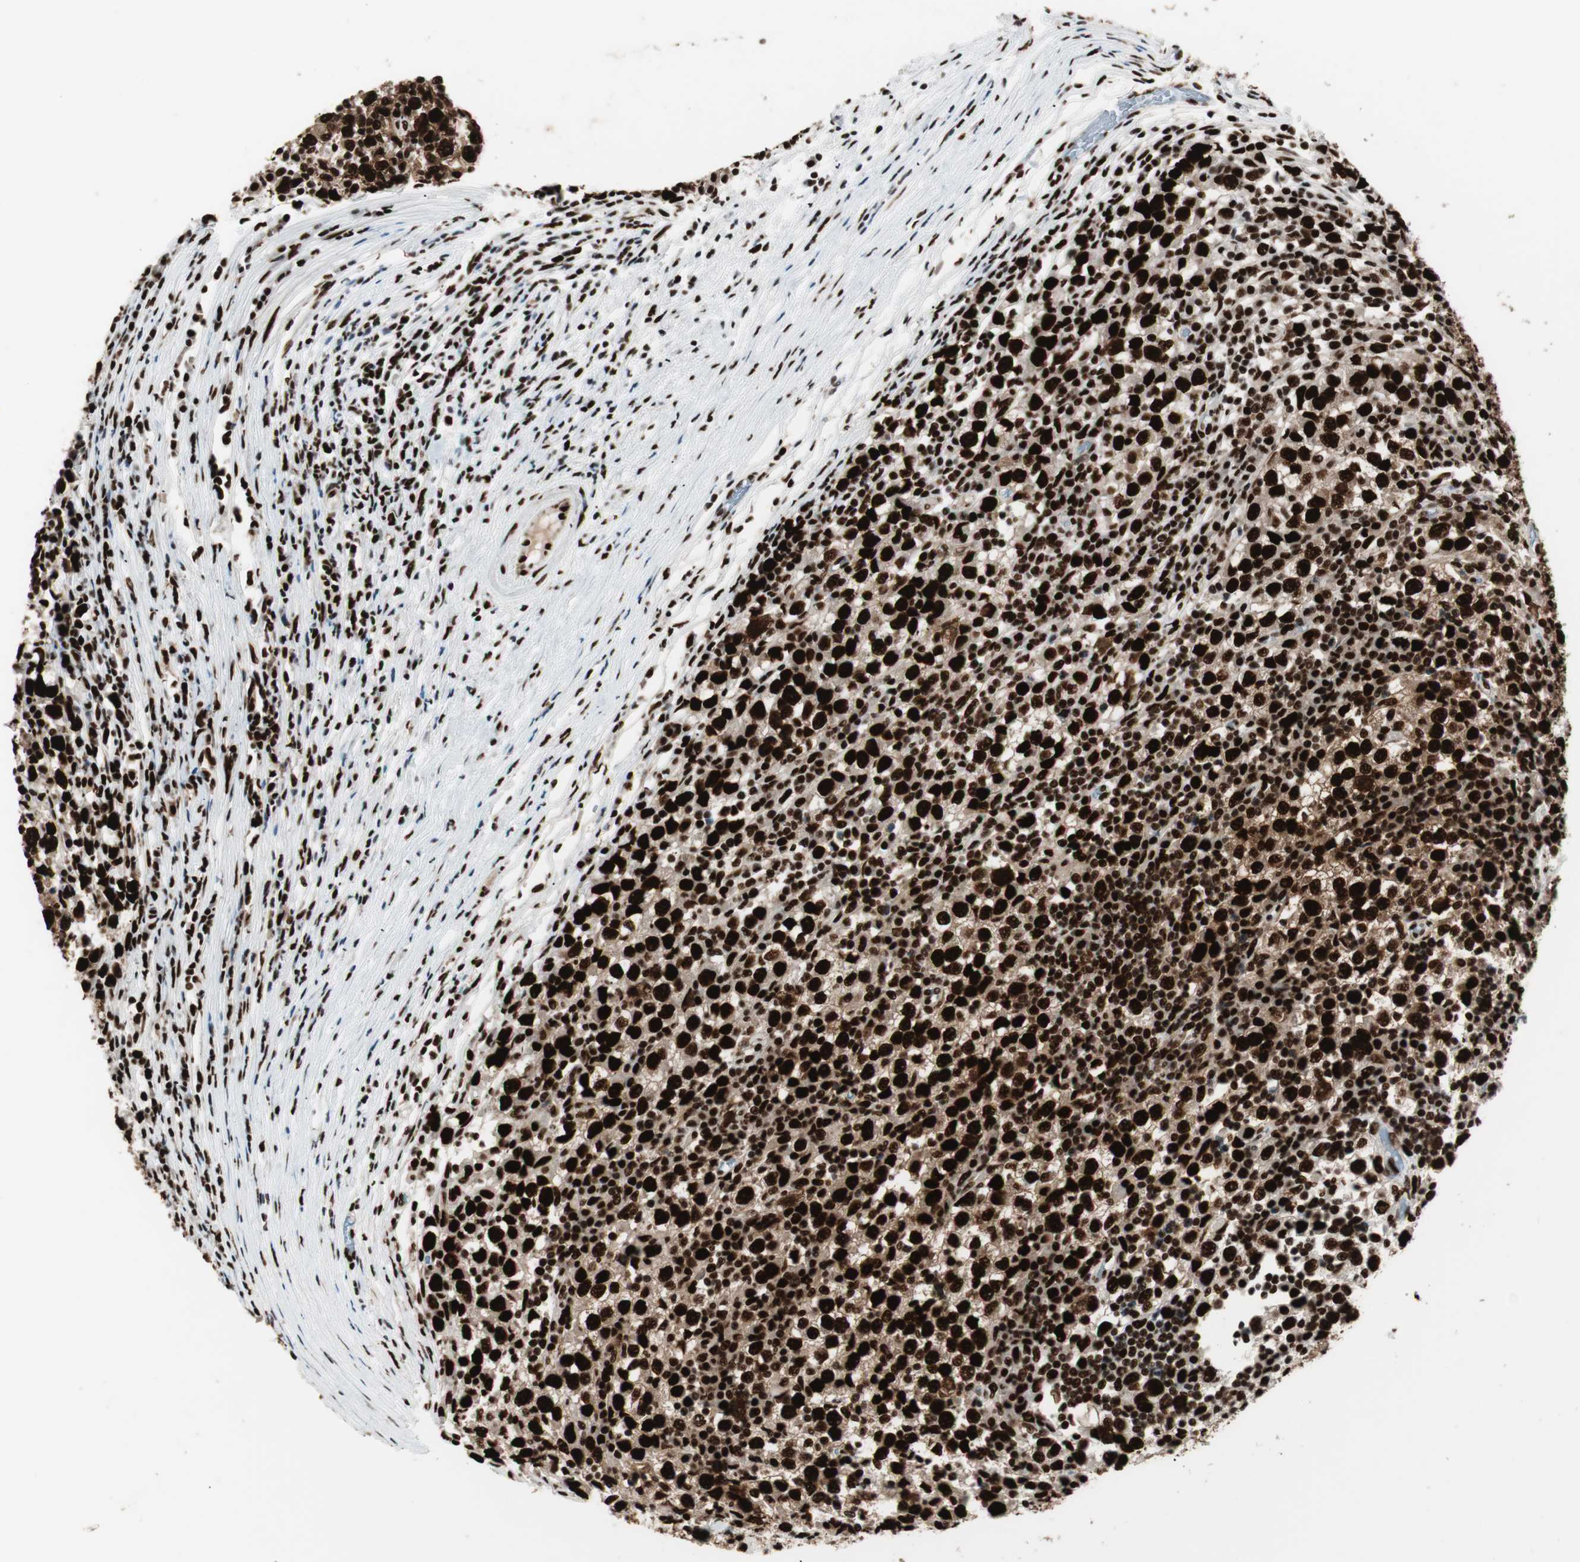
{"staining": {"intensity": "strong", "quantity": ">75%", "location": "nuclear"}, "tissue": "testis cancer", "cell_type": "Tumor cells", "image_type": "cancer", "snomed": [{"axis": "morphology", "description": "Seminoma, NOS"}, {"axis": "topography", "description": "Testis"}], "caption": "There is high levels of strong nuclear expression in tumor cells of testis seminoma, as demonstrated by immunohistochemical staining (brown color).", "gene": "PSME3", "patient": {"sex": "male", "age": 65}}